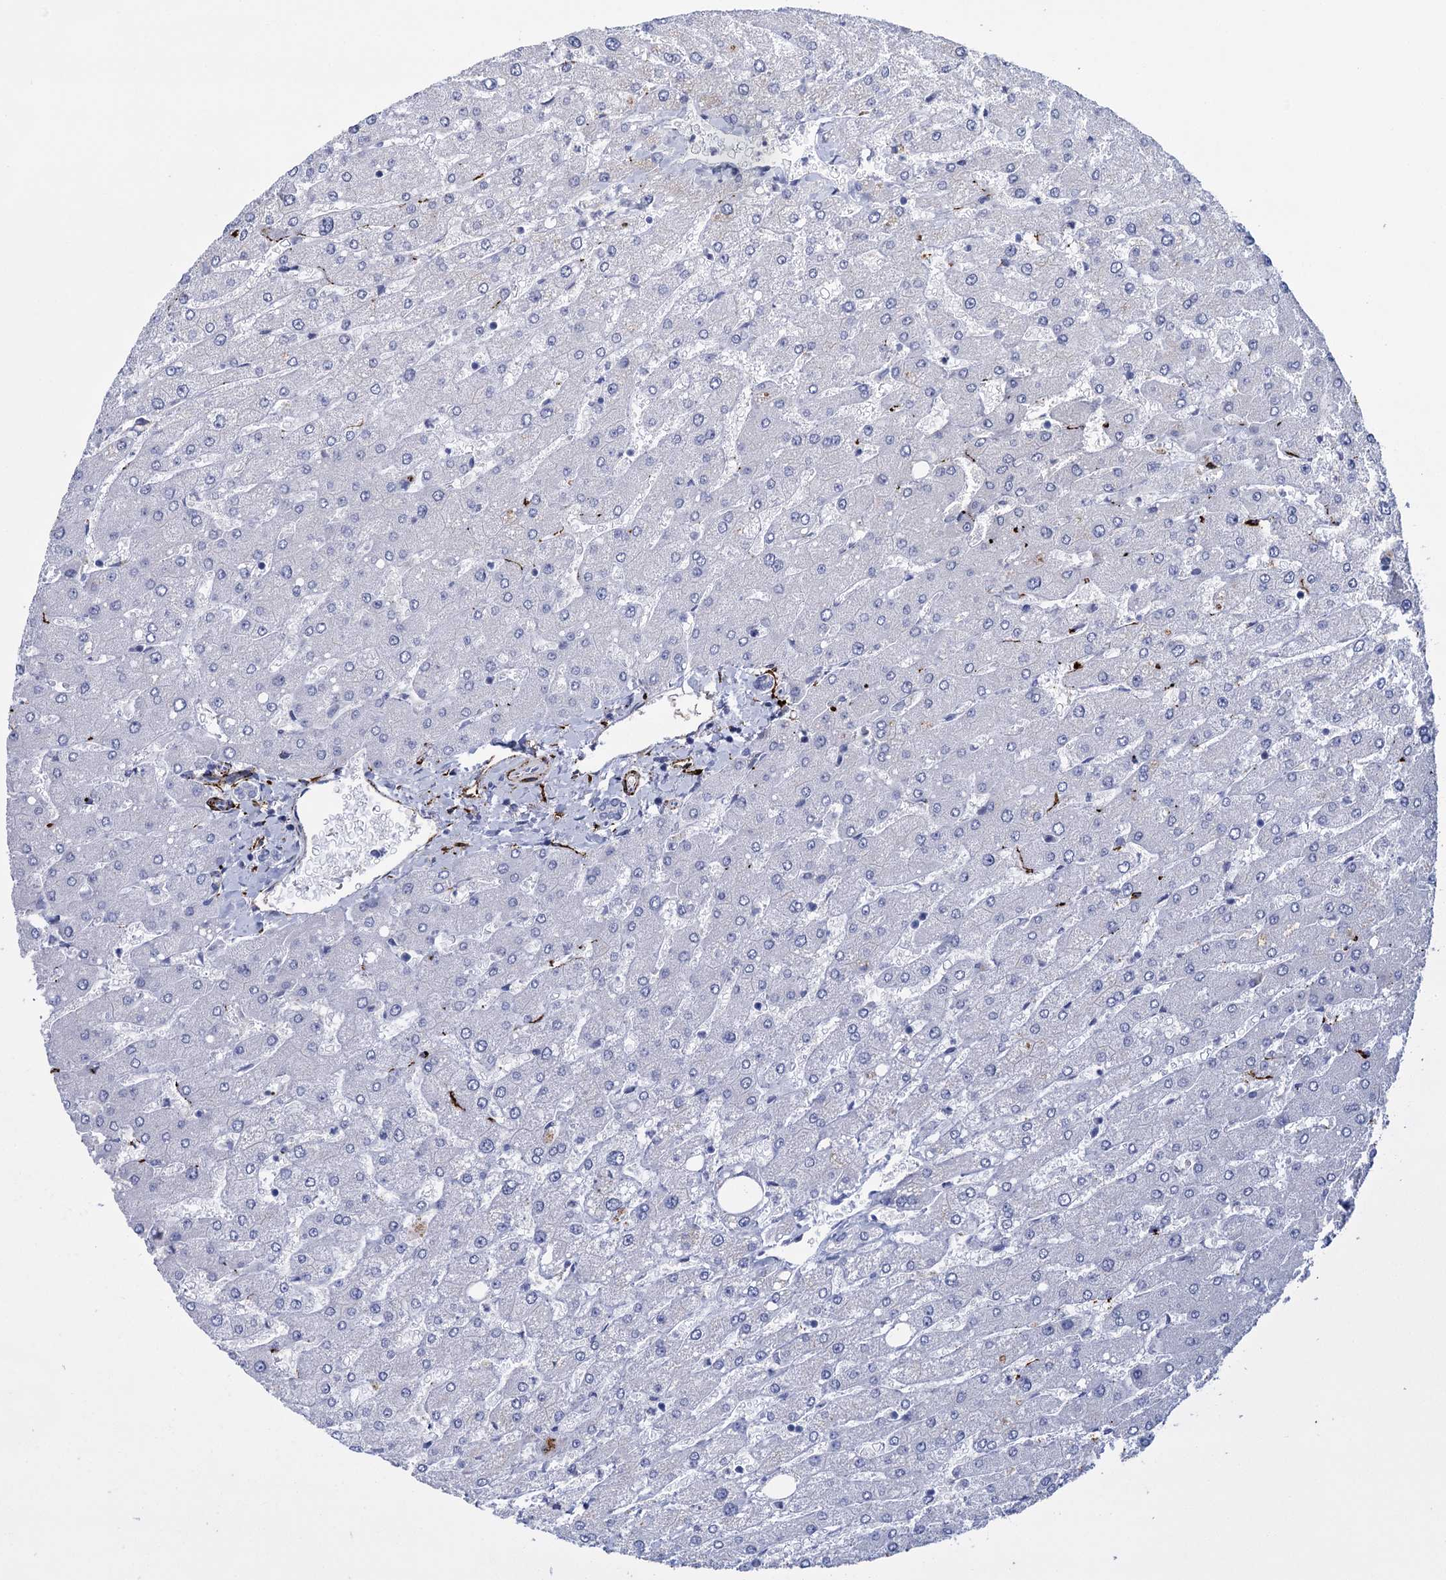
{"staining": {"intensity": "negative", "quantity": "none", "location": "none"}, "tissue": "liver", "cell_type": "Cholangiocytes", "image_type": "normal", "snomed": [{"axis": "morphology", "description": "Normal tissue, NOS"}, {"axis": "topography", "description": "Liver"}], "caption": "This is an IHC micrograph of normal liver. There is no staining in cholangiocytes.", "gene": "SNCG", "patient": {"sex": "male", "age": 55}}